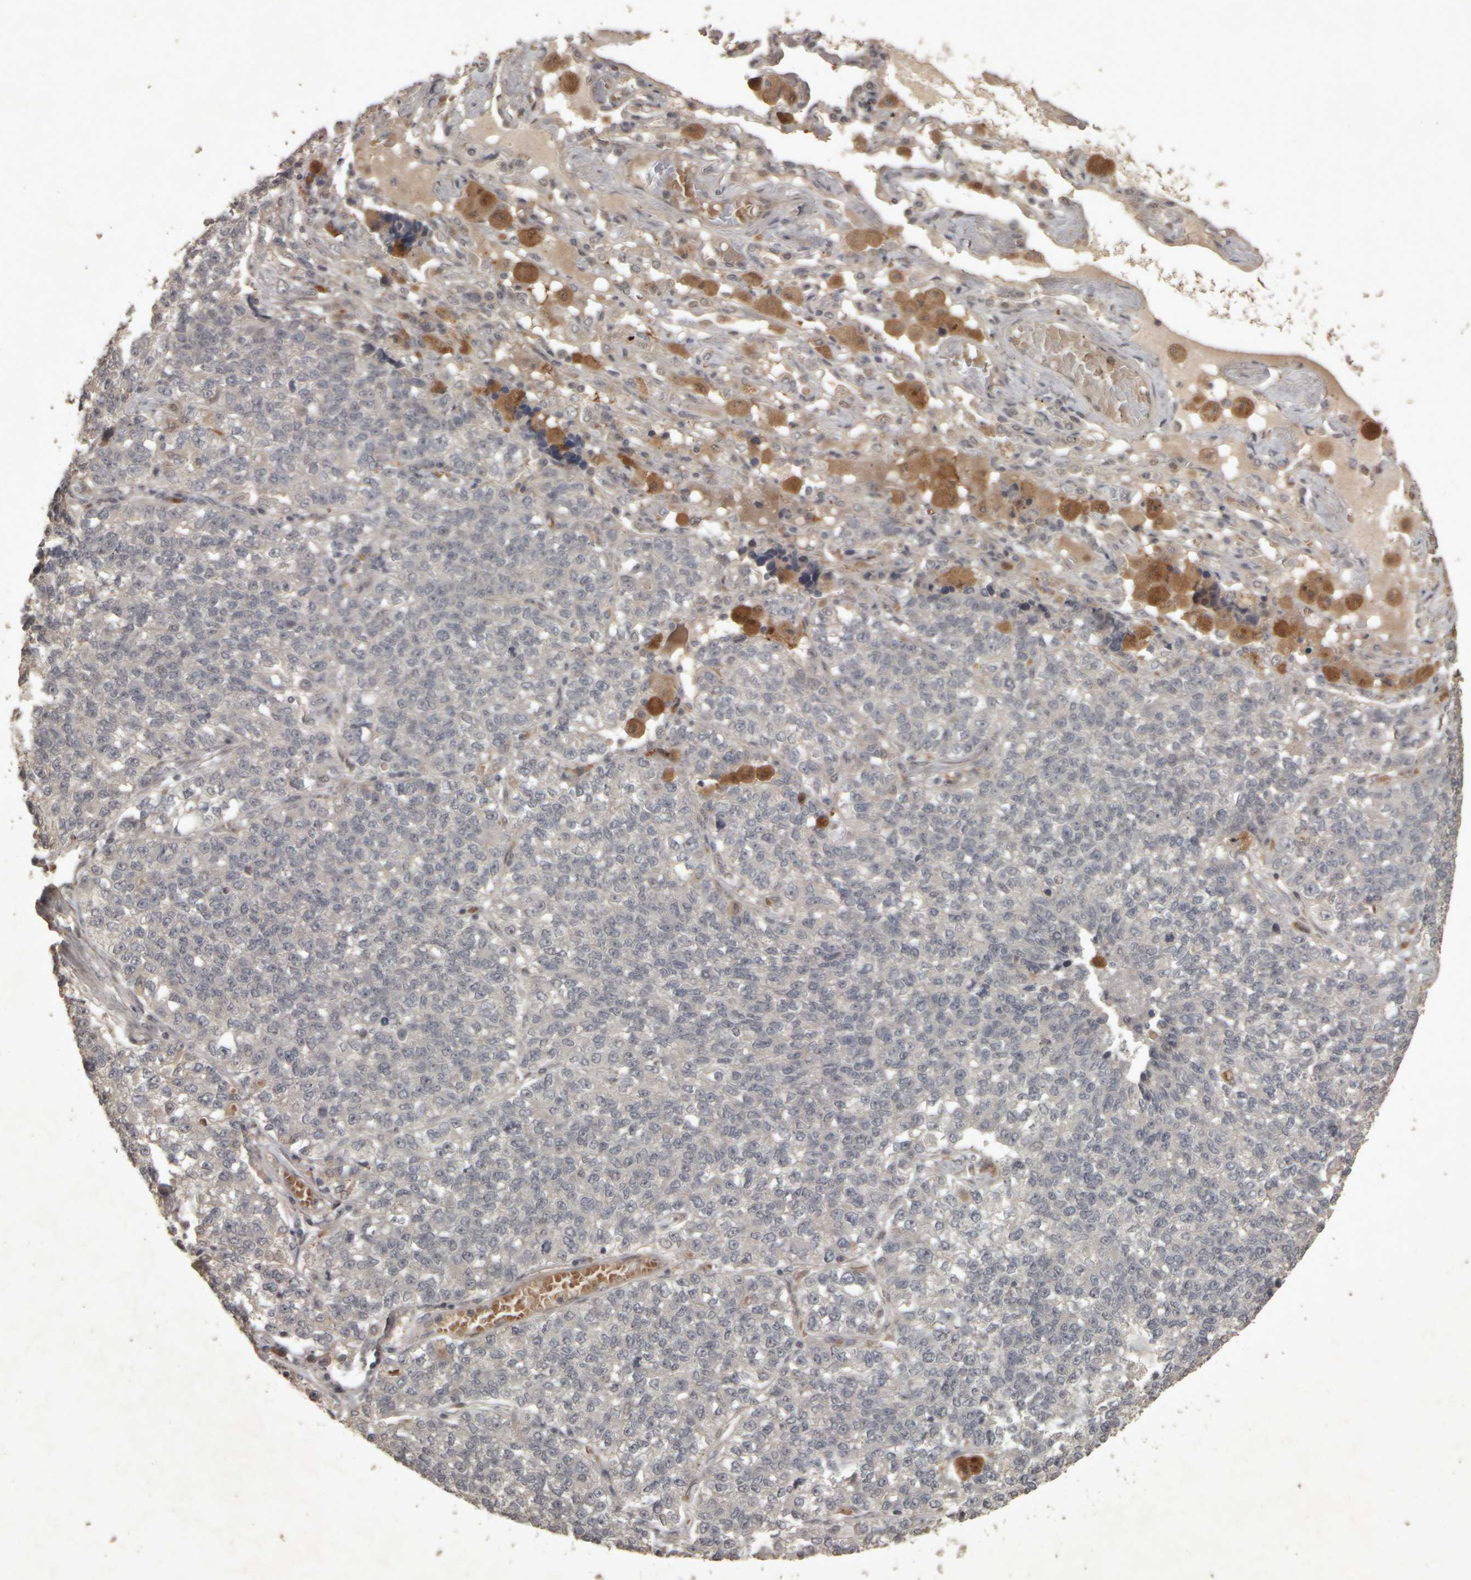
{"staining": {"intensity": "negative", "quantity": "none", "location": "none"}, "tissue": "lung cancer", "cell_type": "Tumor cells", "image_type": "cancer", "snomed": [{"axis": "morphology", "description": "Adenocarcinoma, NOS"}, {"axis": "topography", "description": "Lung"}], "caption": "Lung adenocarcinoma stained for a protein using IHC reveals no staining tumor cells.", "gene": "ACO1", "patient": {"sex": "male", "age": 49}}